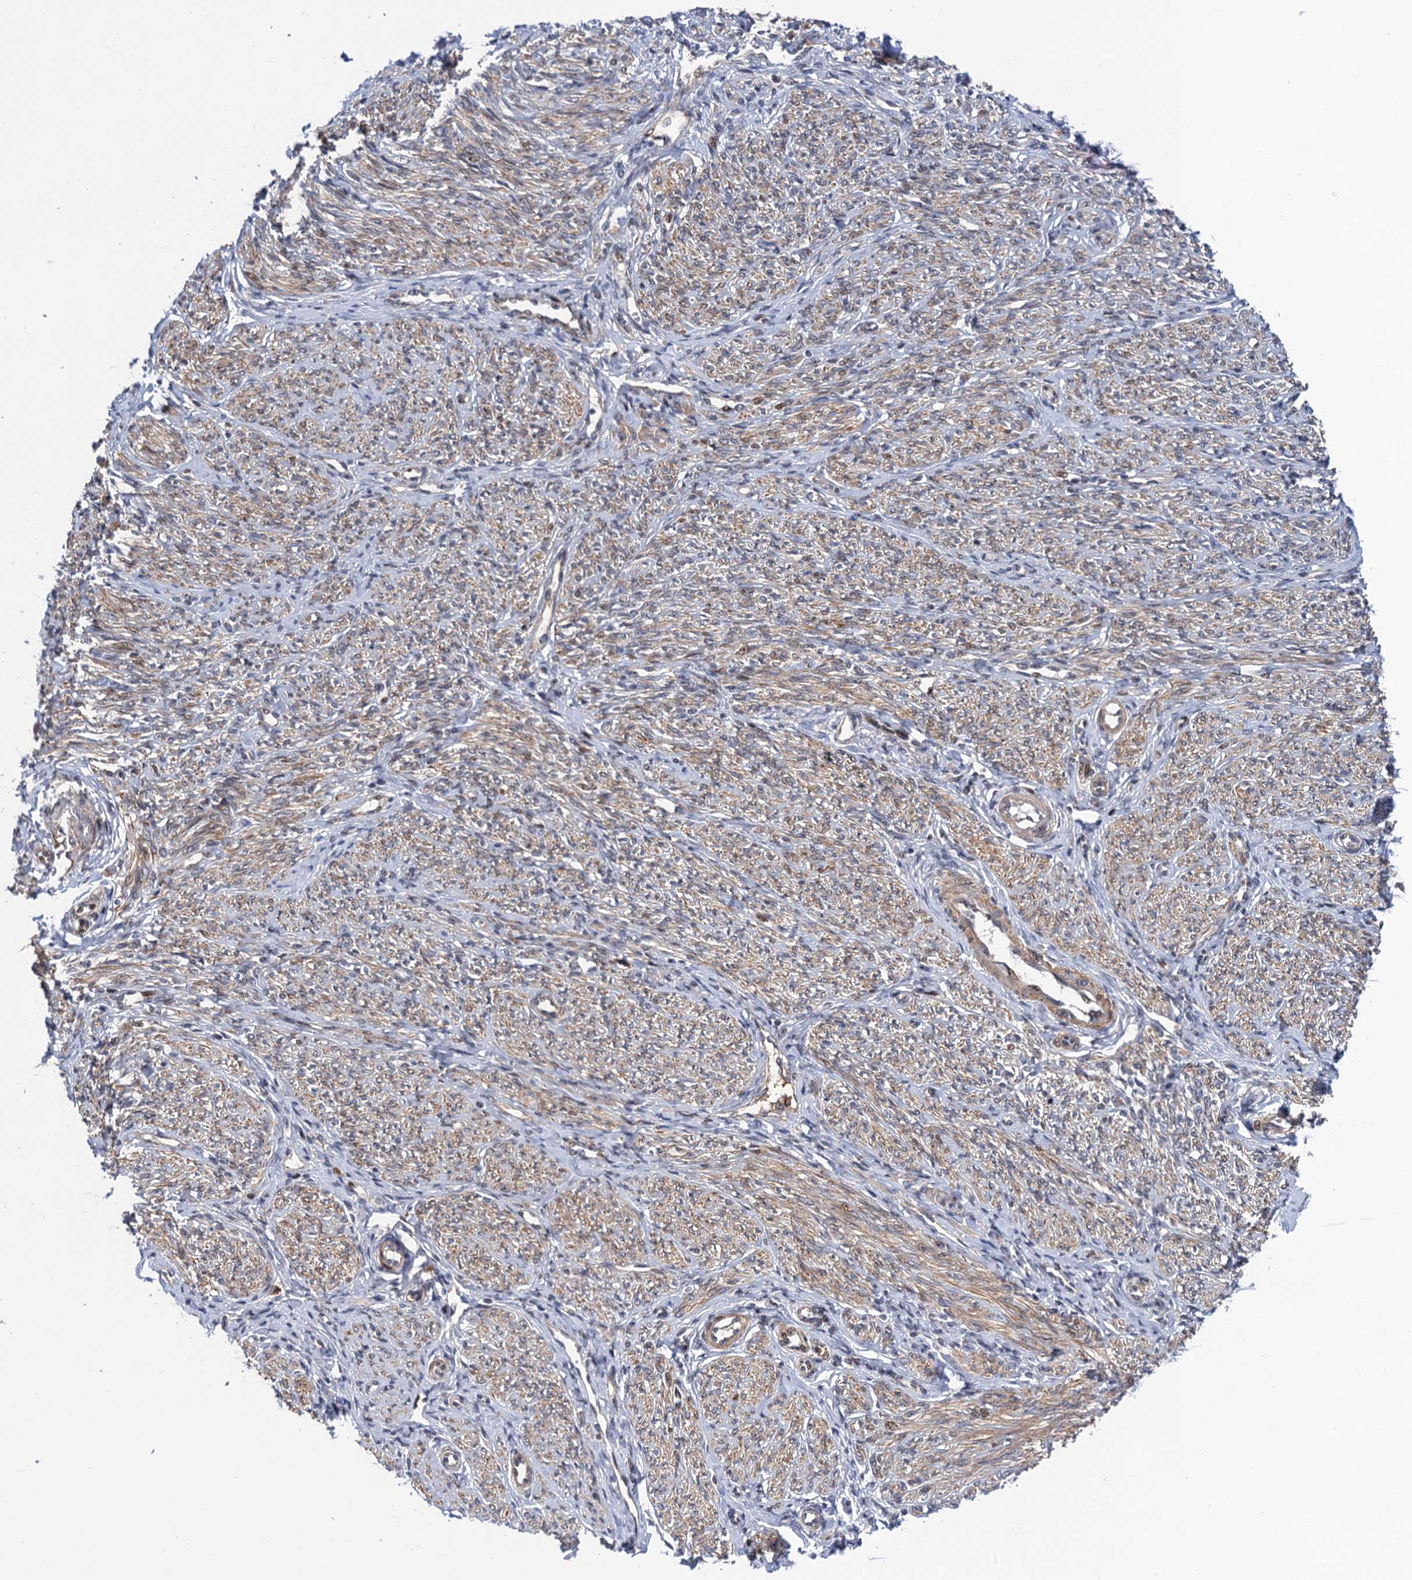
{"staining": {"intensity": "weak", "quantity": "<25%", "location": "cytoplasmic/membranous"}, "tissue": "endometrium", "cell_type": "Cells in endometrial stroma", "image_type": "normal", "snomed": [{"axis": "morphology", "description": "Normal tissue, NOS"}, {"axis": "topography", "description": "Endometrium"}], "caption": "Cells in endometrial stroma are negative for brown protein staining in unremarkable endometrium. (Immunohistochemistry, brightfield microscopy, high magnification).", "gene": "NEK8", "patient": {"sex": "female", "age": 72}}